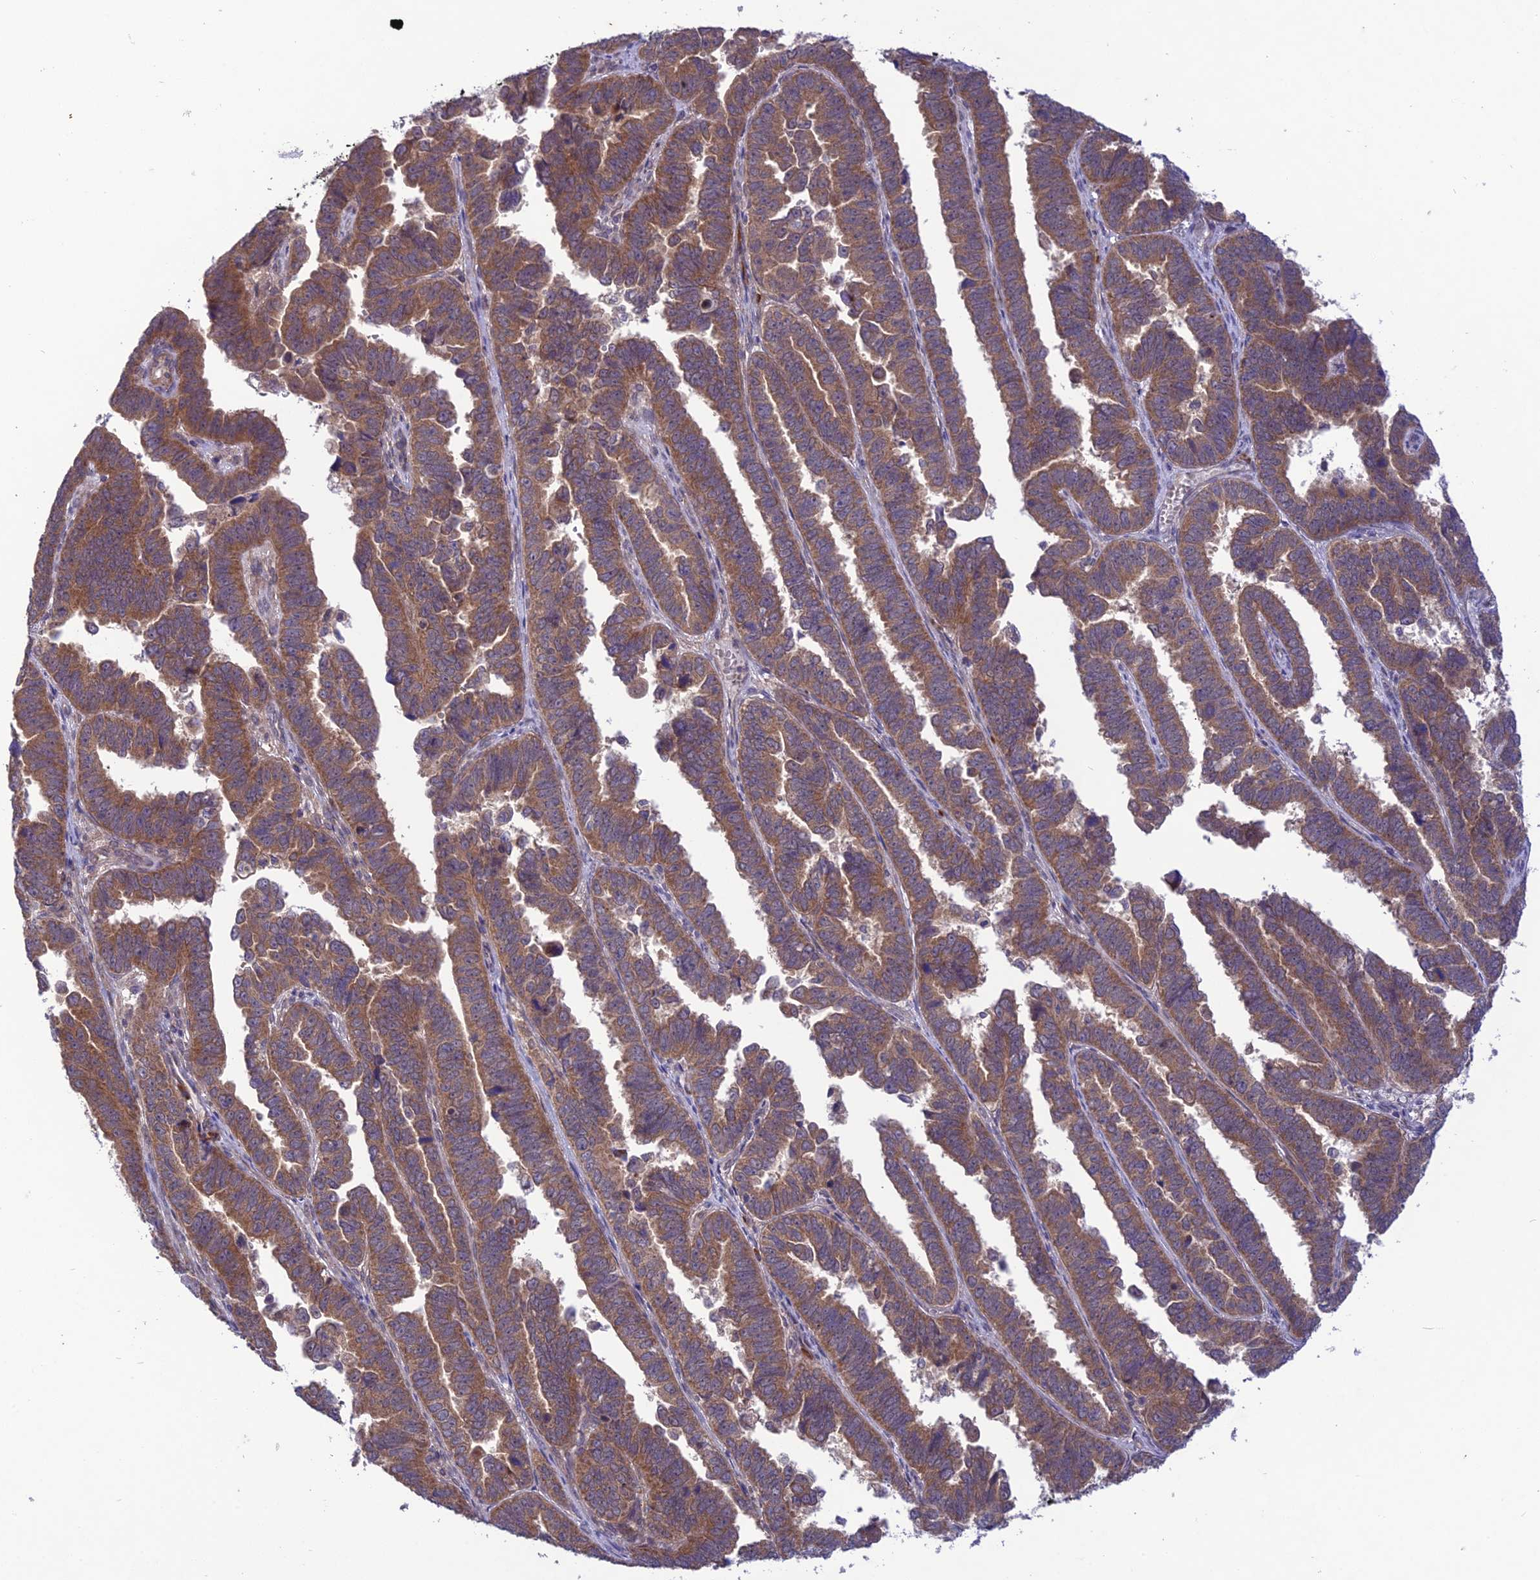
{"staining": {"intensity": "moderate", "quantity": ">75%", "location": "cytoplasmic/membranous"}, "tissue": "endometrial cancer", "cell_type": "Tumor cells", "image_type": "cancer", "snomed": [{"axis": "morphology", "description": "Adenocarcinoma, NOS"}, {"axis": "topography", "description": "Endometrium"}], "caption": "Immunohistochemical staining of human endometrial cancer (adenocarcinoma) exhibits medium levels of moderate cytoplasmic/membranous protein positivity in approximately >75% of tumor cells.", "gene": "UROS", "patient": {"sex": "female", "age": 75}}